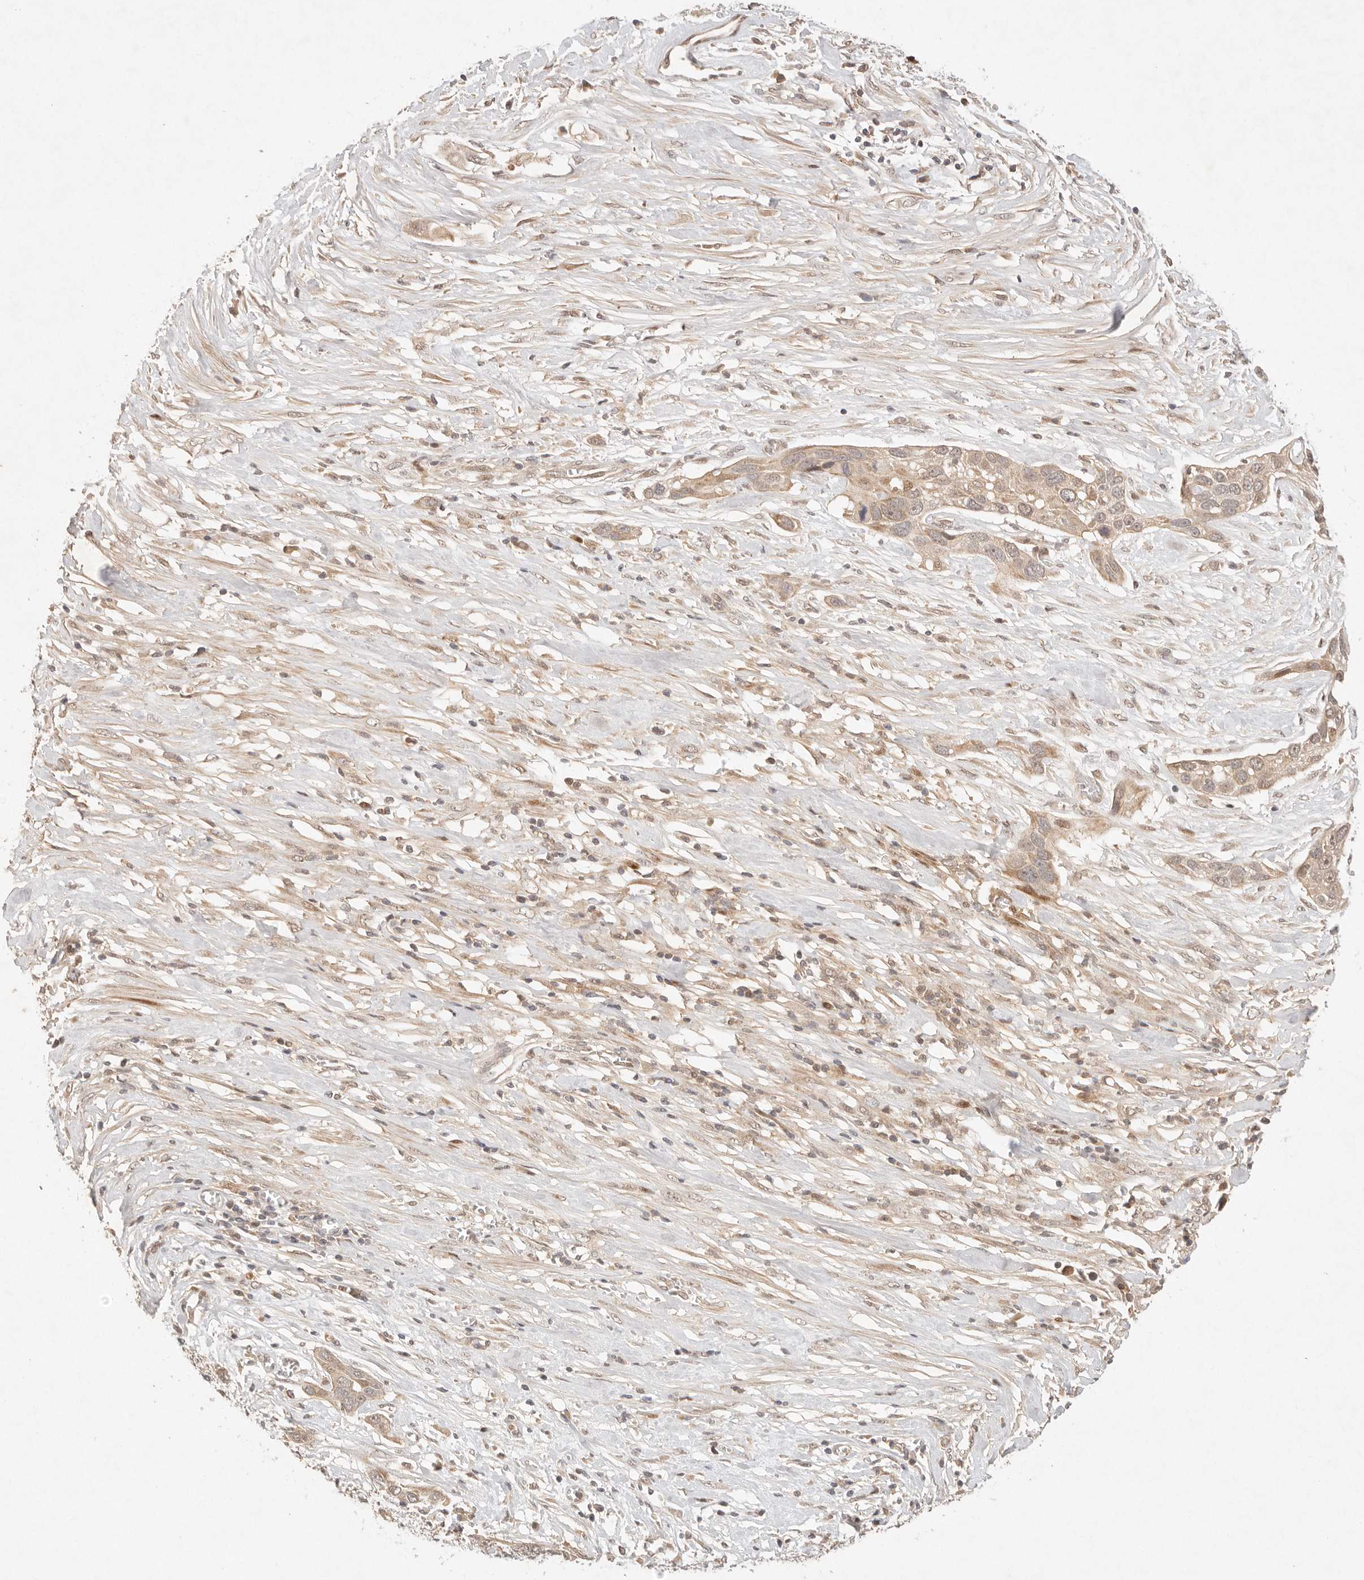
{"staining": {"intensity": "weak", "quantity": ">75%", "location": "cytoplasmic/membranous,nuclear"}, "tissue": "pancreatic cancer", "cell_type": "Tumor cells", "image_type": "cancer", "snomed": [{"axis": "morphology", "description": "Adenocarcinoma, NOS"}, {"axis": "topography", "description": "Pancreas"}], "caption": "IHC of human adenocarcinoma (pancreatic) demonstrates low levels of weak cytoplasmic/membranous and nuclear expression in about >75% of tumor cells.", "gene": "PHLDA3", "patient": {"sex": "female", "age": 60}}